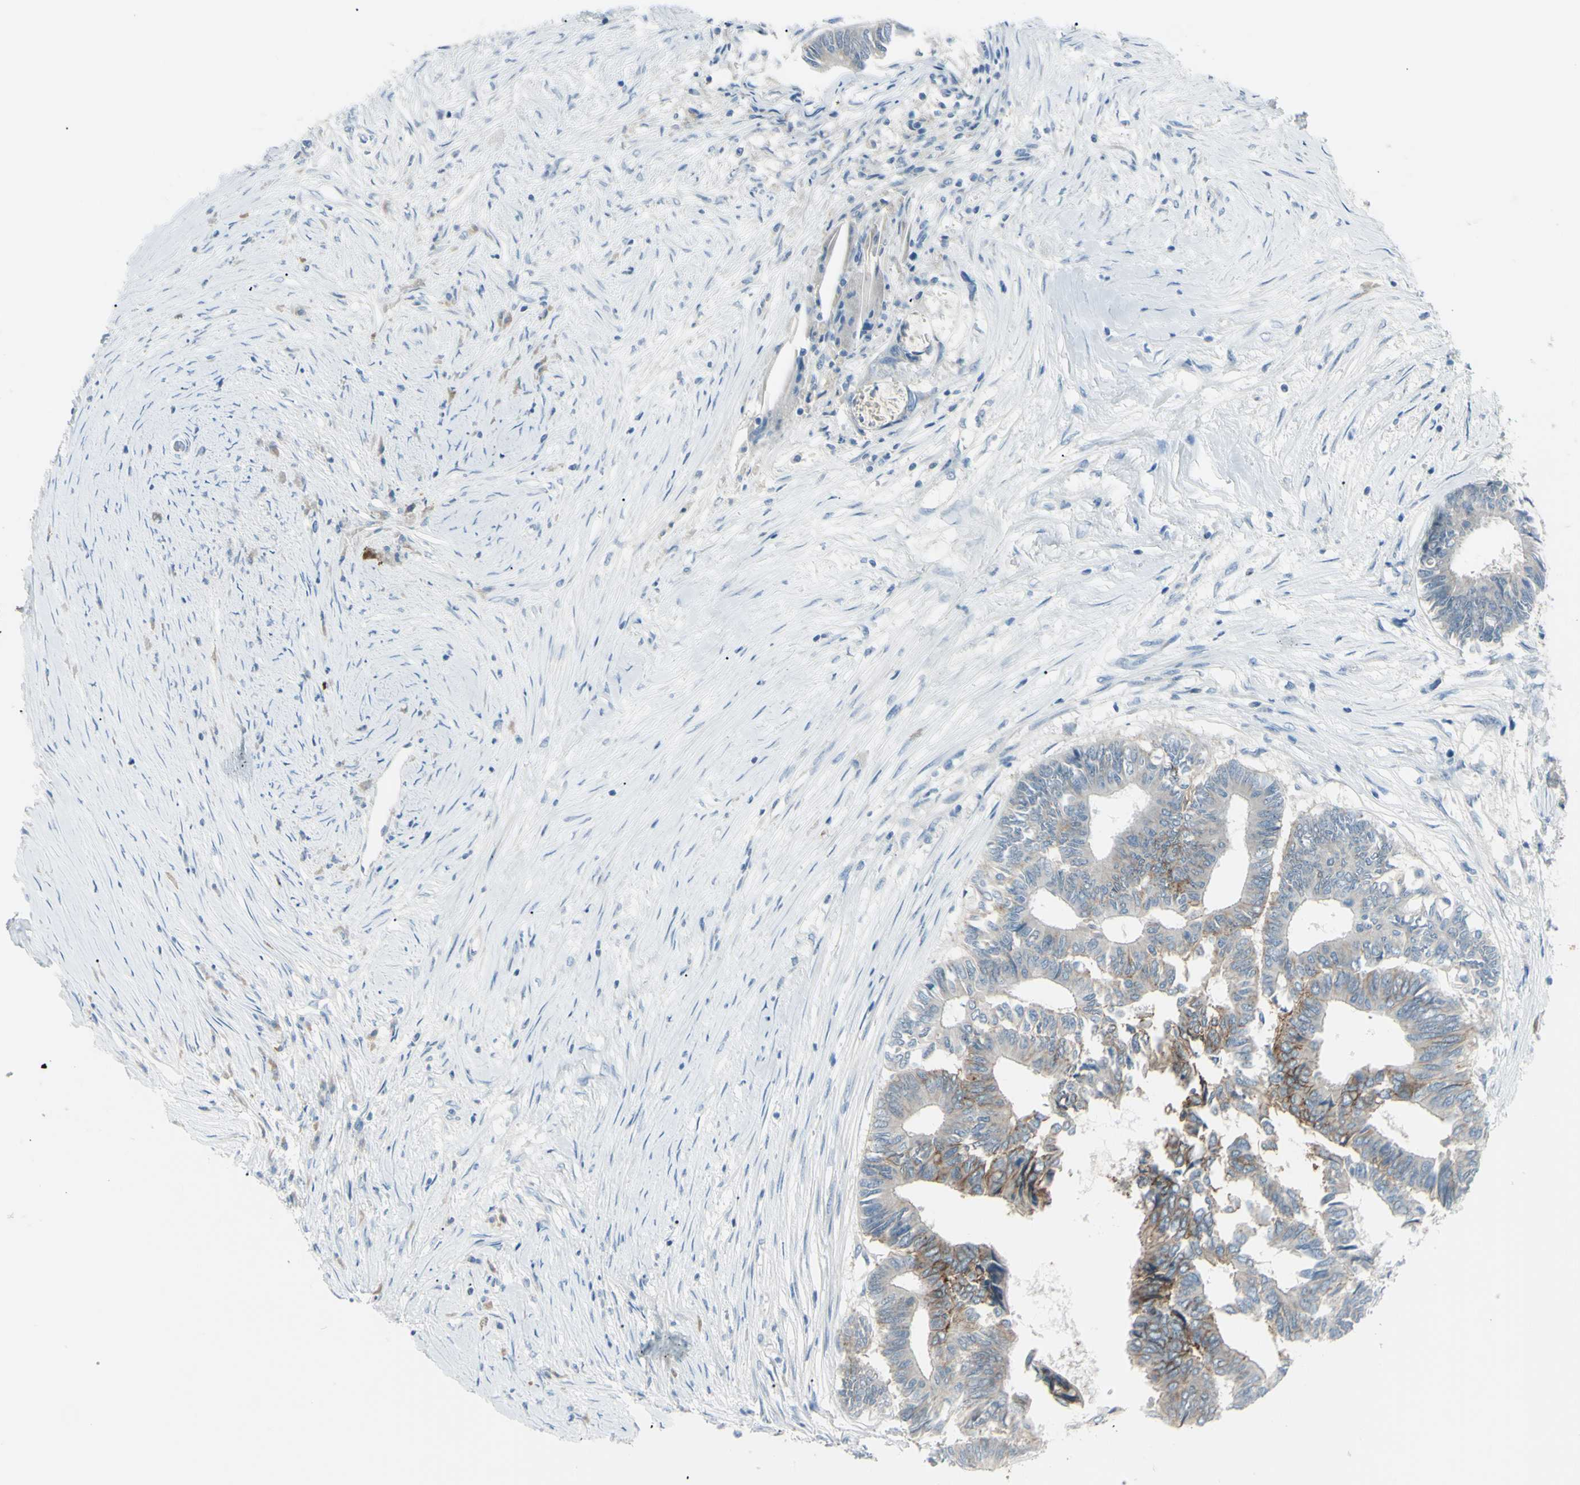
{"staining": {"intensity": "moderate", "quantity": "25%-75%", "location": "cytoplasmic/membranous"}, "tissue": "colorectal cancer", "cell_type": "Tumor cells", "image_type": "cancer", "snomed": [{"axis": "morphology", "description": "Adenocarcinoma, NOS"}, {"axis": "topography", "description": "Rectum"}], "caption": "The micrograph exhibits staining of colorectal cancer, revealing moderate cytoplasmic/membranous protein expression (brown color) within tumor cells.", "gene": "LRRK1", "patient": {"sex": "male", "age": 63}}